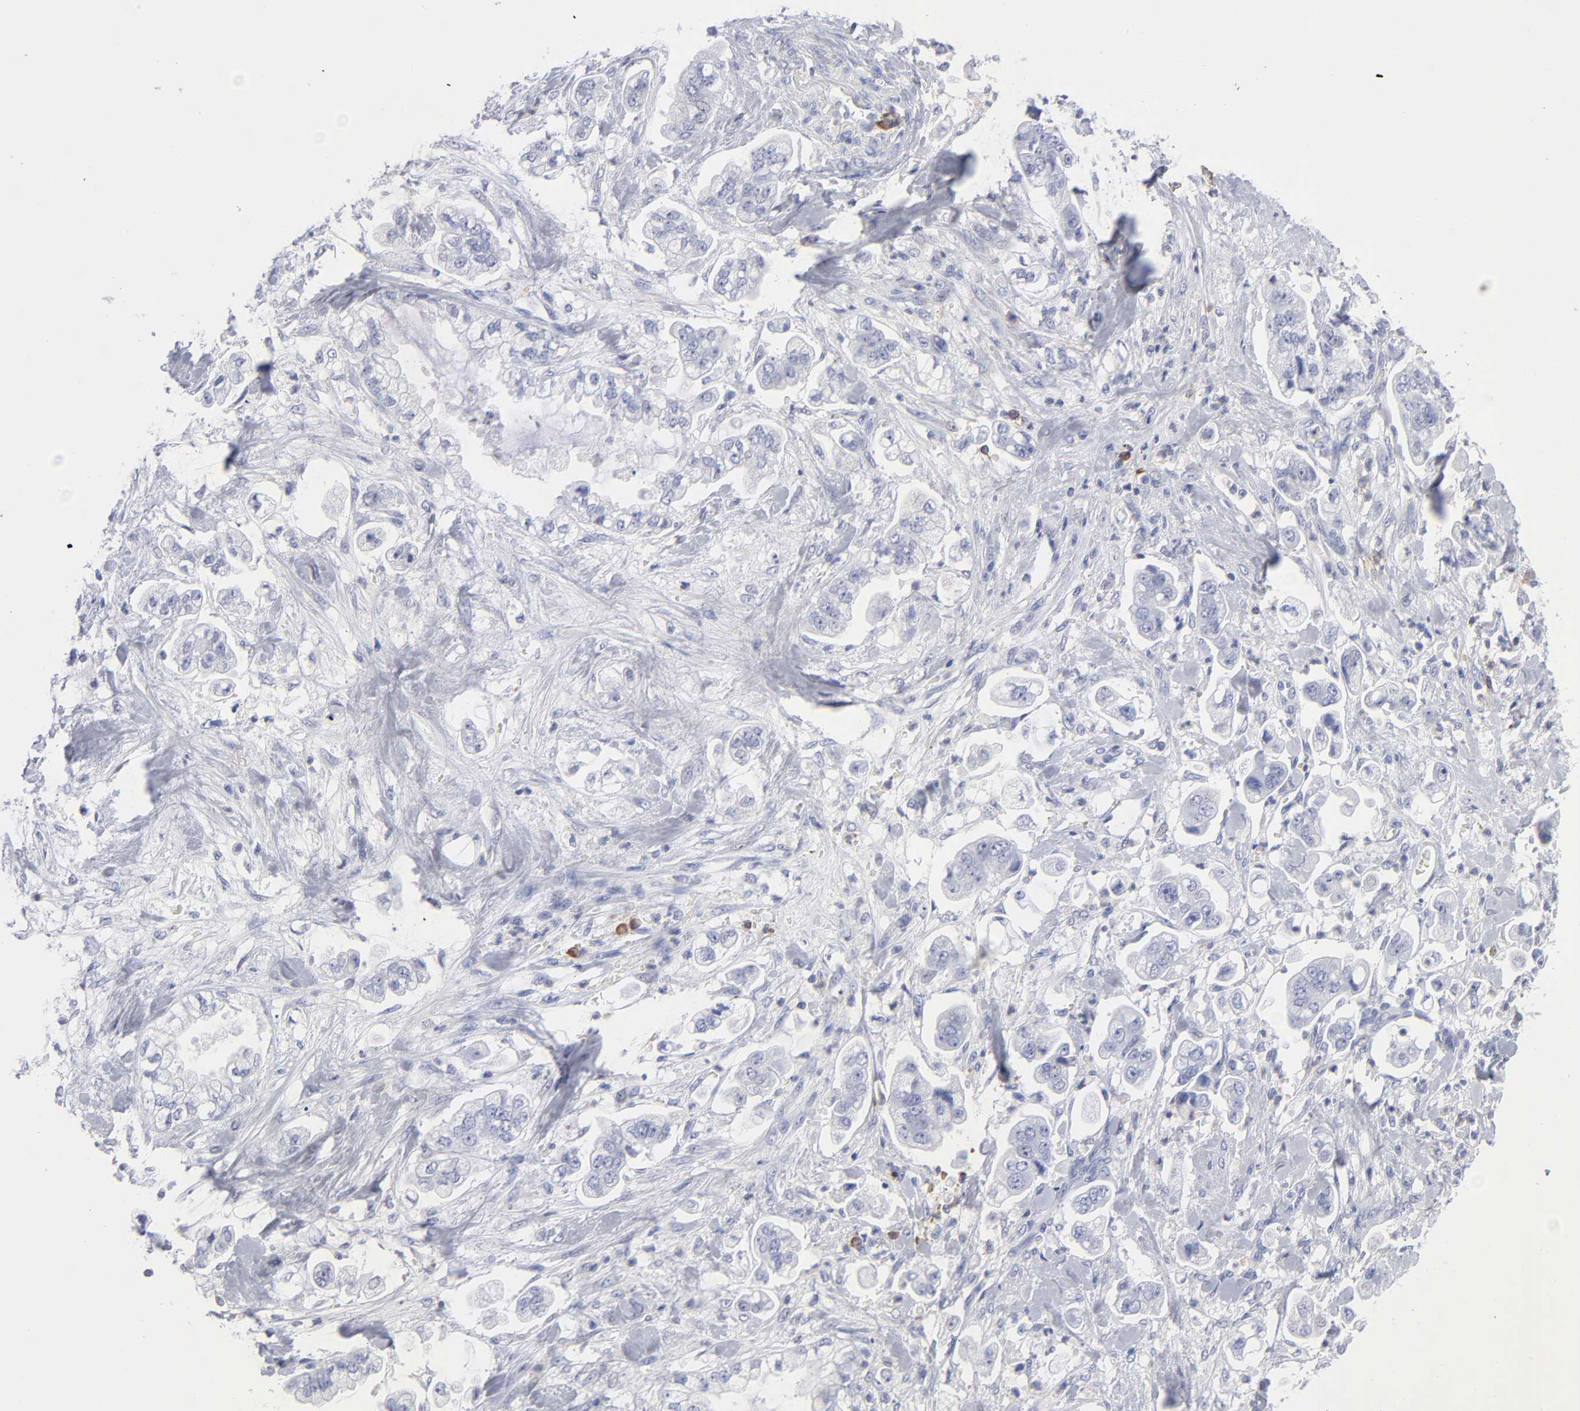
{"staining": {"intensity": "negative", "quantity": "none", "location": "none"}, "tissue": "stomach cancer", "cell_type": "Tumor cells", "image_type": "cancer", "snomed": [{"axis": "morphology", "description": "Adenocarcinoma, NOS"}, {"axis": "topography", "description": "Stomach"}], "caption": "A histopathology image of human adenocarcinoma (stomach) is negative for staining in tumor cells. (Stains: DAB (3,3'-diaminobenzidine) immunohistochemistry with hematoxylin counter stain, Microscopy: brightfield microscopy at high magnification).", "gene": "LAT2", "patient": {"sex": "male", "age": 62}}